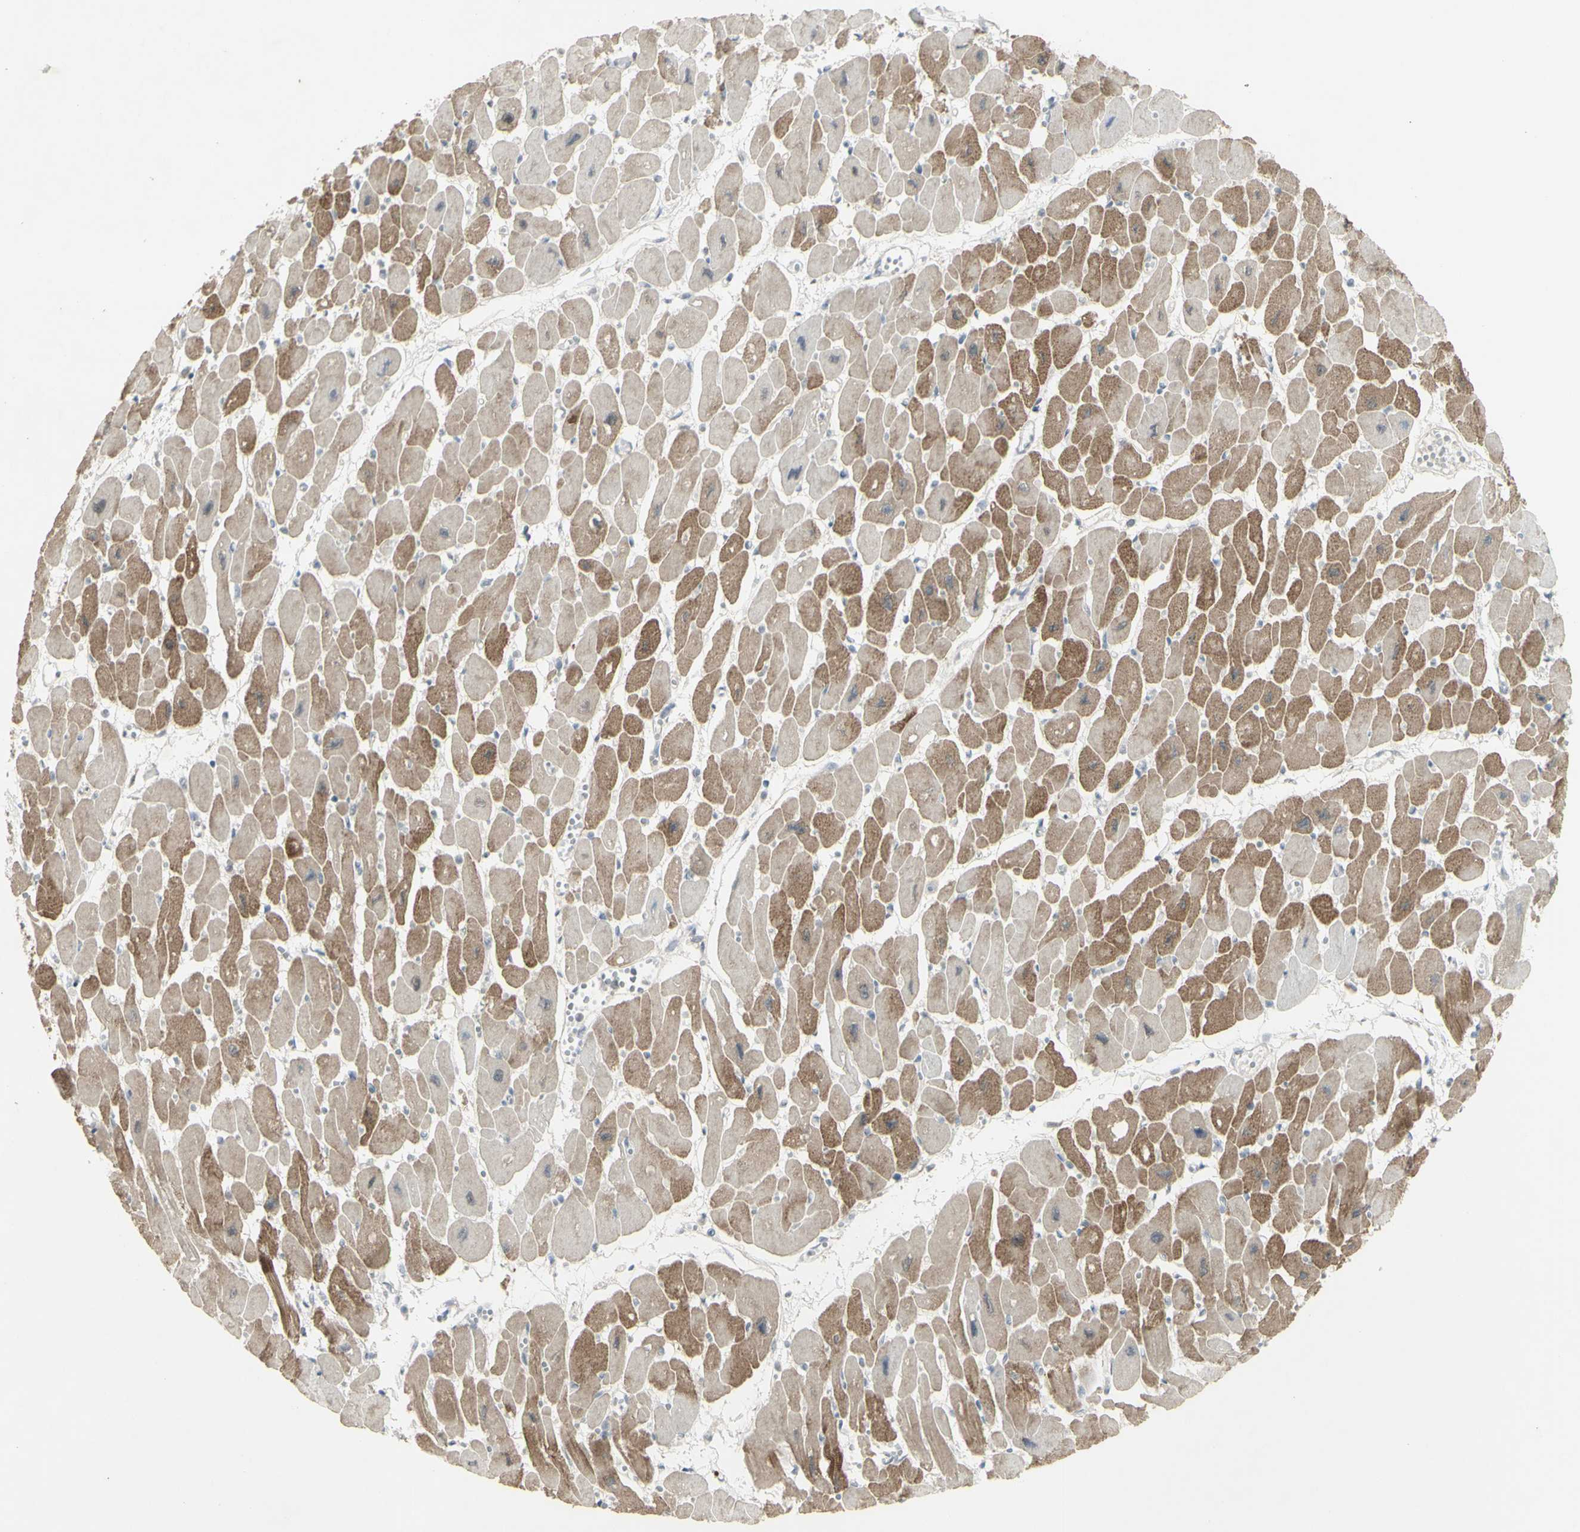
{"staining": {"intensity": "moderate", "quantity": "25%-75%", "location": "cytoplasmic/membranous"}, "tissue": "heart muscle", "cell_type": "Cardiomyocytes", "image_type": "normal", "snomed": [{"axis": "morphology", "description": "Normal tissue, NOS"}, {"axis": "topography", "description": "Heart"}], "caption": "Immunohistochemistry (DAB) staining of normal heart muscle exhibits moderate cytoplasmic/membranous protein positivity in approximately 25%-75% of cardiomyocytes.", "gene": "C1orf116", "patient": {"sex": "female", "age": 54}}